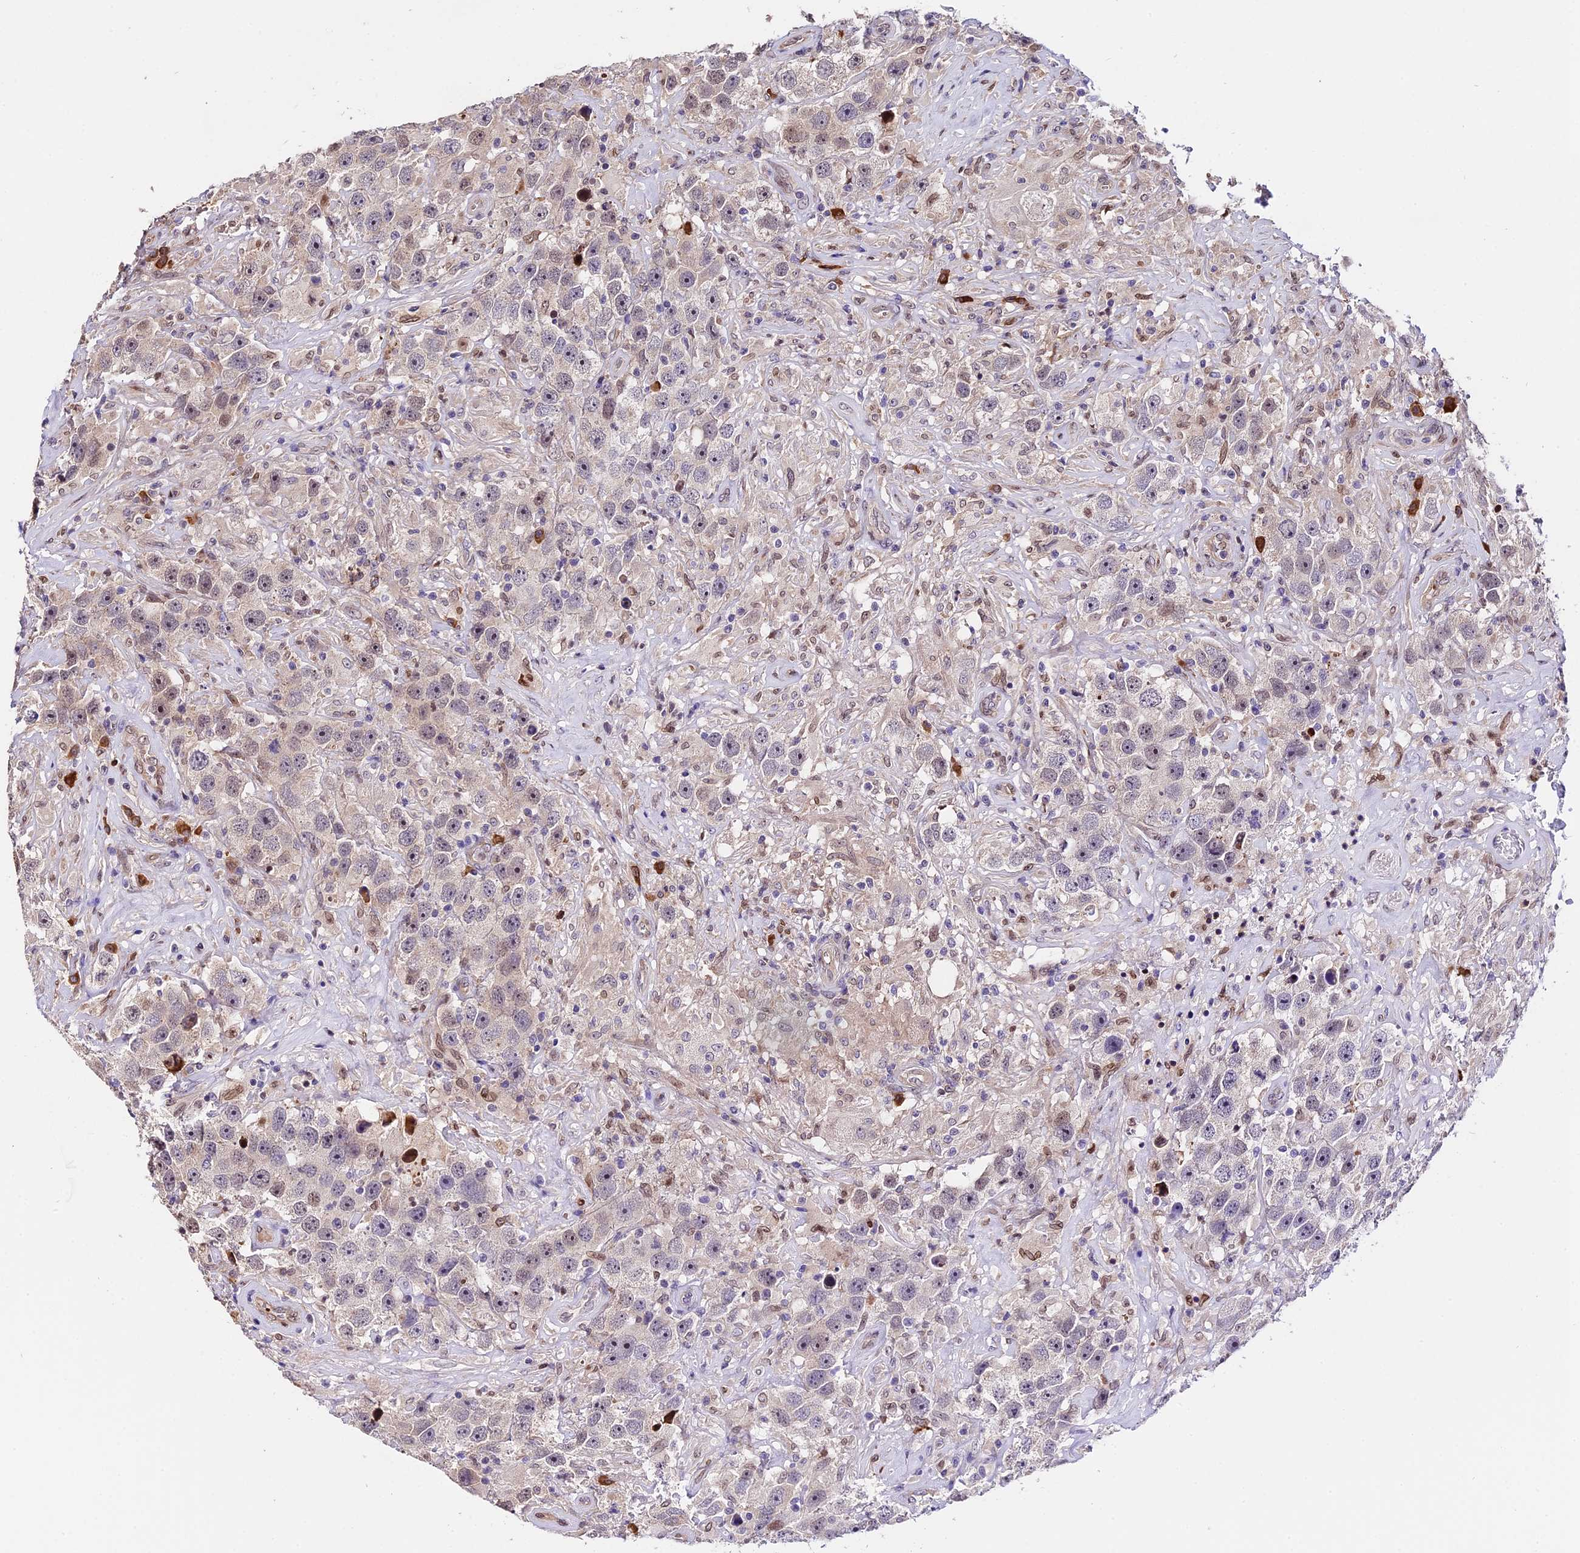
{"staining": {"intensity": "moderate", "quantity": "<25%", "location": "nuclear"}, "tissue": "testis cancer", "cell_type": "Tumor cells", "image_type": "cancer", "snomed": [{"axis": "morphology", "description": "Seminoma, NOS"}, {"axis": "topography", "description": "Testis"}], "caption": "Tumor cells exhibit low levels of moderate nuclear staining in approximately <25% of cells in testis cancer (seminoma). The protein of interest is stained brown, and the nuclei are stained in blue (DAB IHC with brightfield microscopy, high magnification).", "gene": "HERPUD1", "patient": {"sex": "male", "age": 49}}